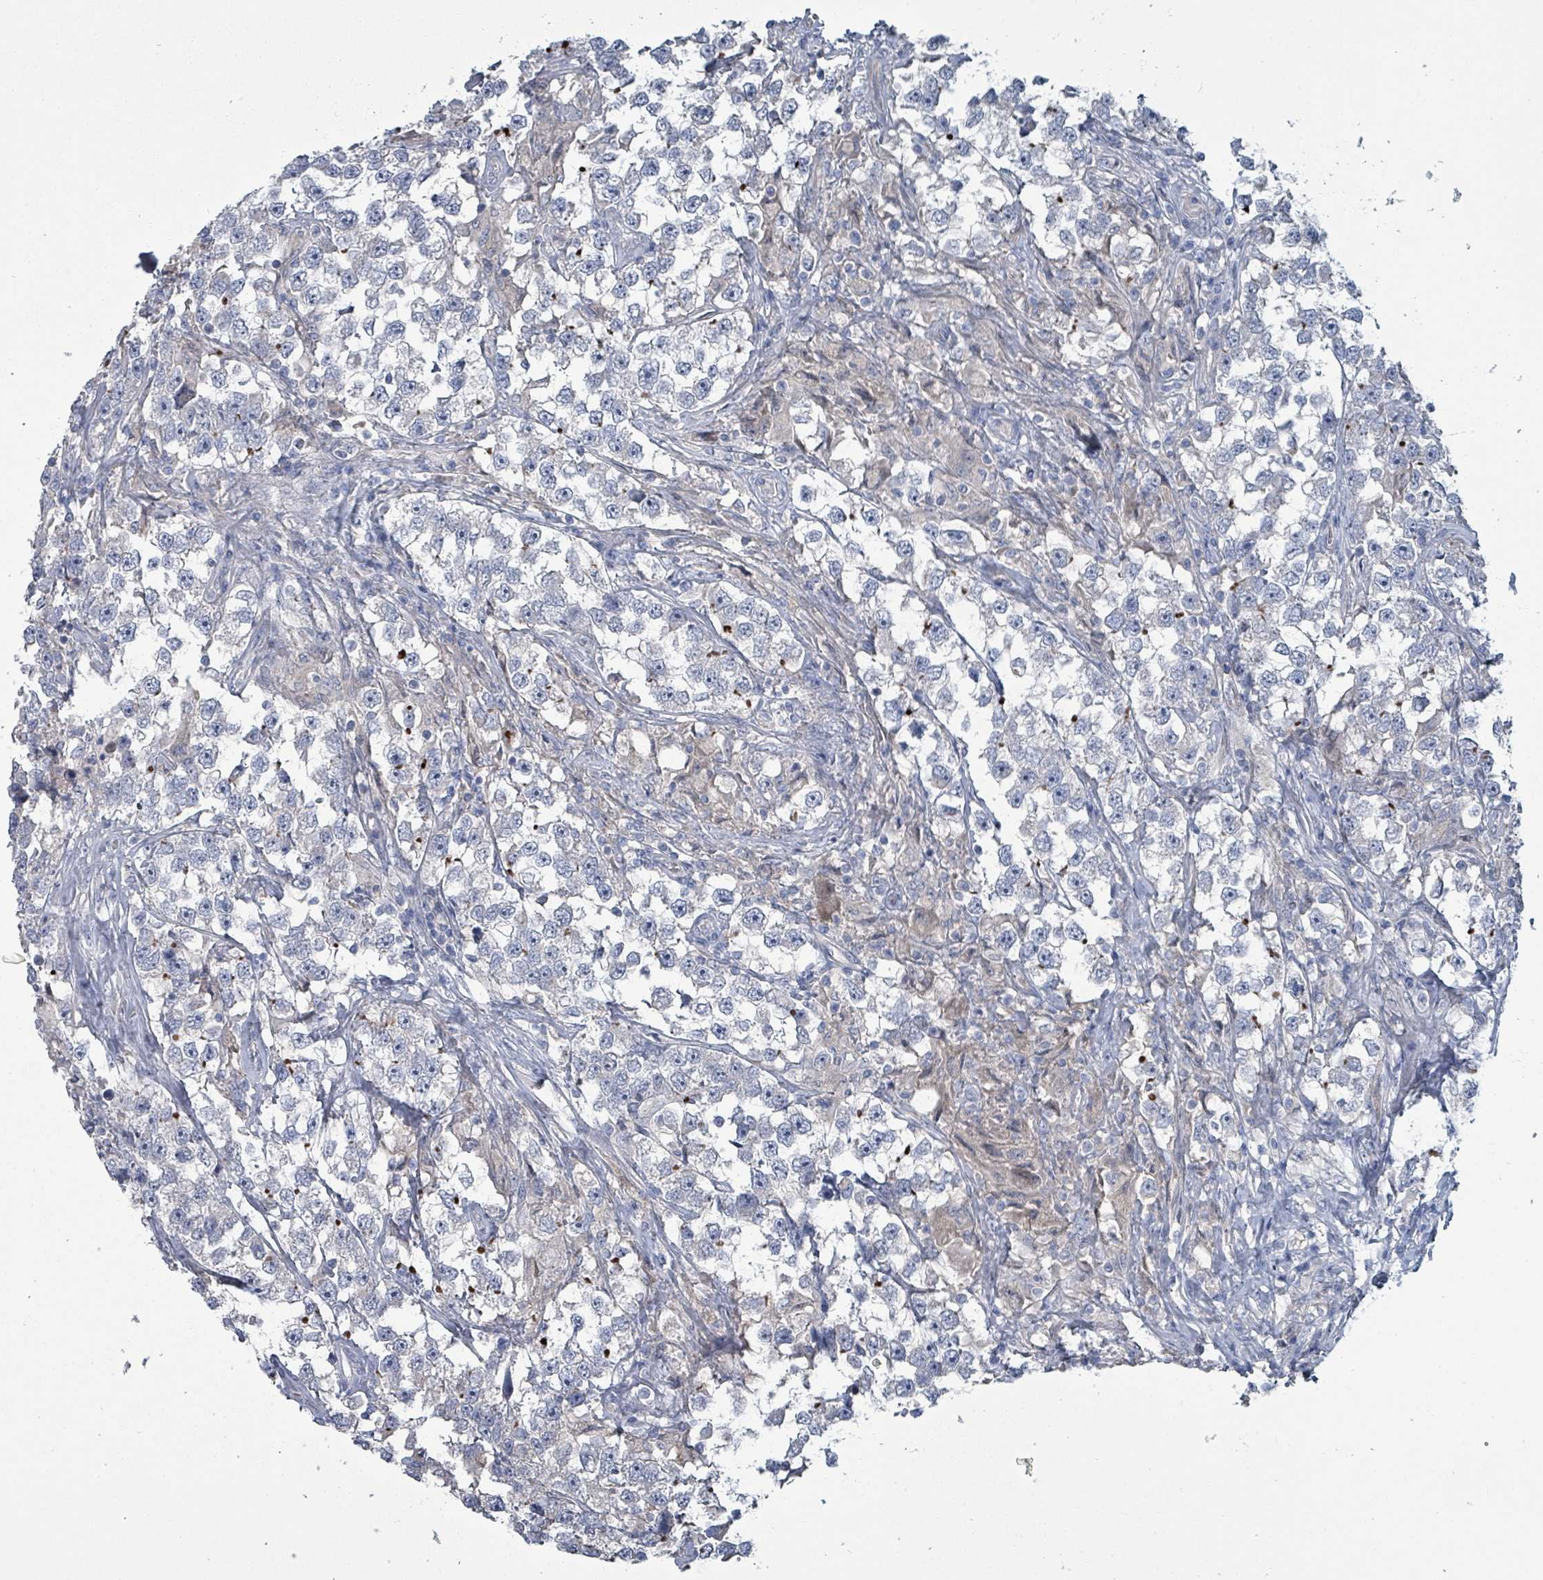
{"staining": {"intensity": "negative", "quantity": "none", "location": "none"}, "tissue": "testis cancer", "cell_type": "Tumor cells", "image_type": "cancer", "snomed": [{"axis": "morphology", "description": "Seminoma, NOS"}, {"axis": "topography", "description": "Testis"}], "caption": "Testis cancer stained for a protein using immunohistochemistry (IHC) demonstrates no expression tumor cells.", "gene": "TAAR5", "patient": {"sex": "male", "age": 46}}